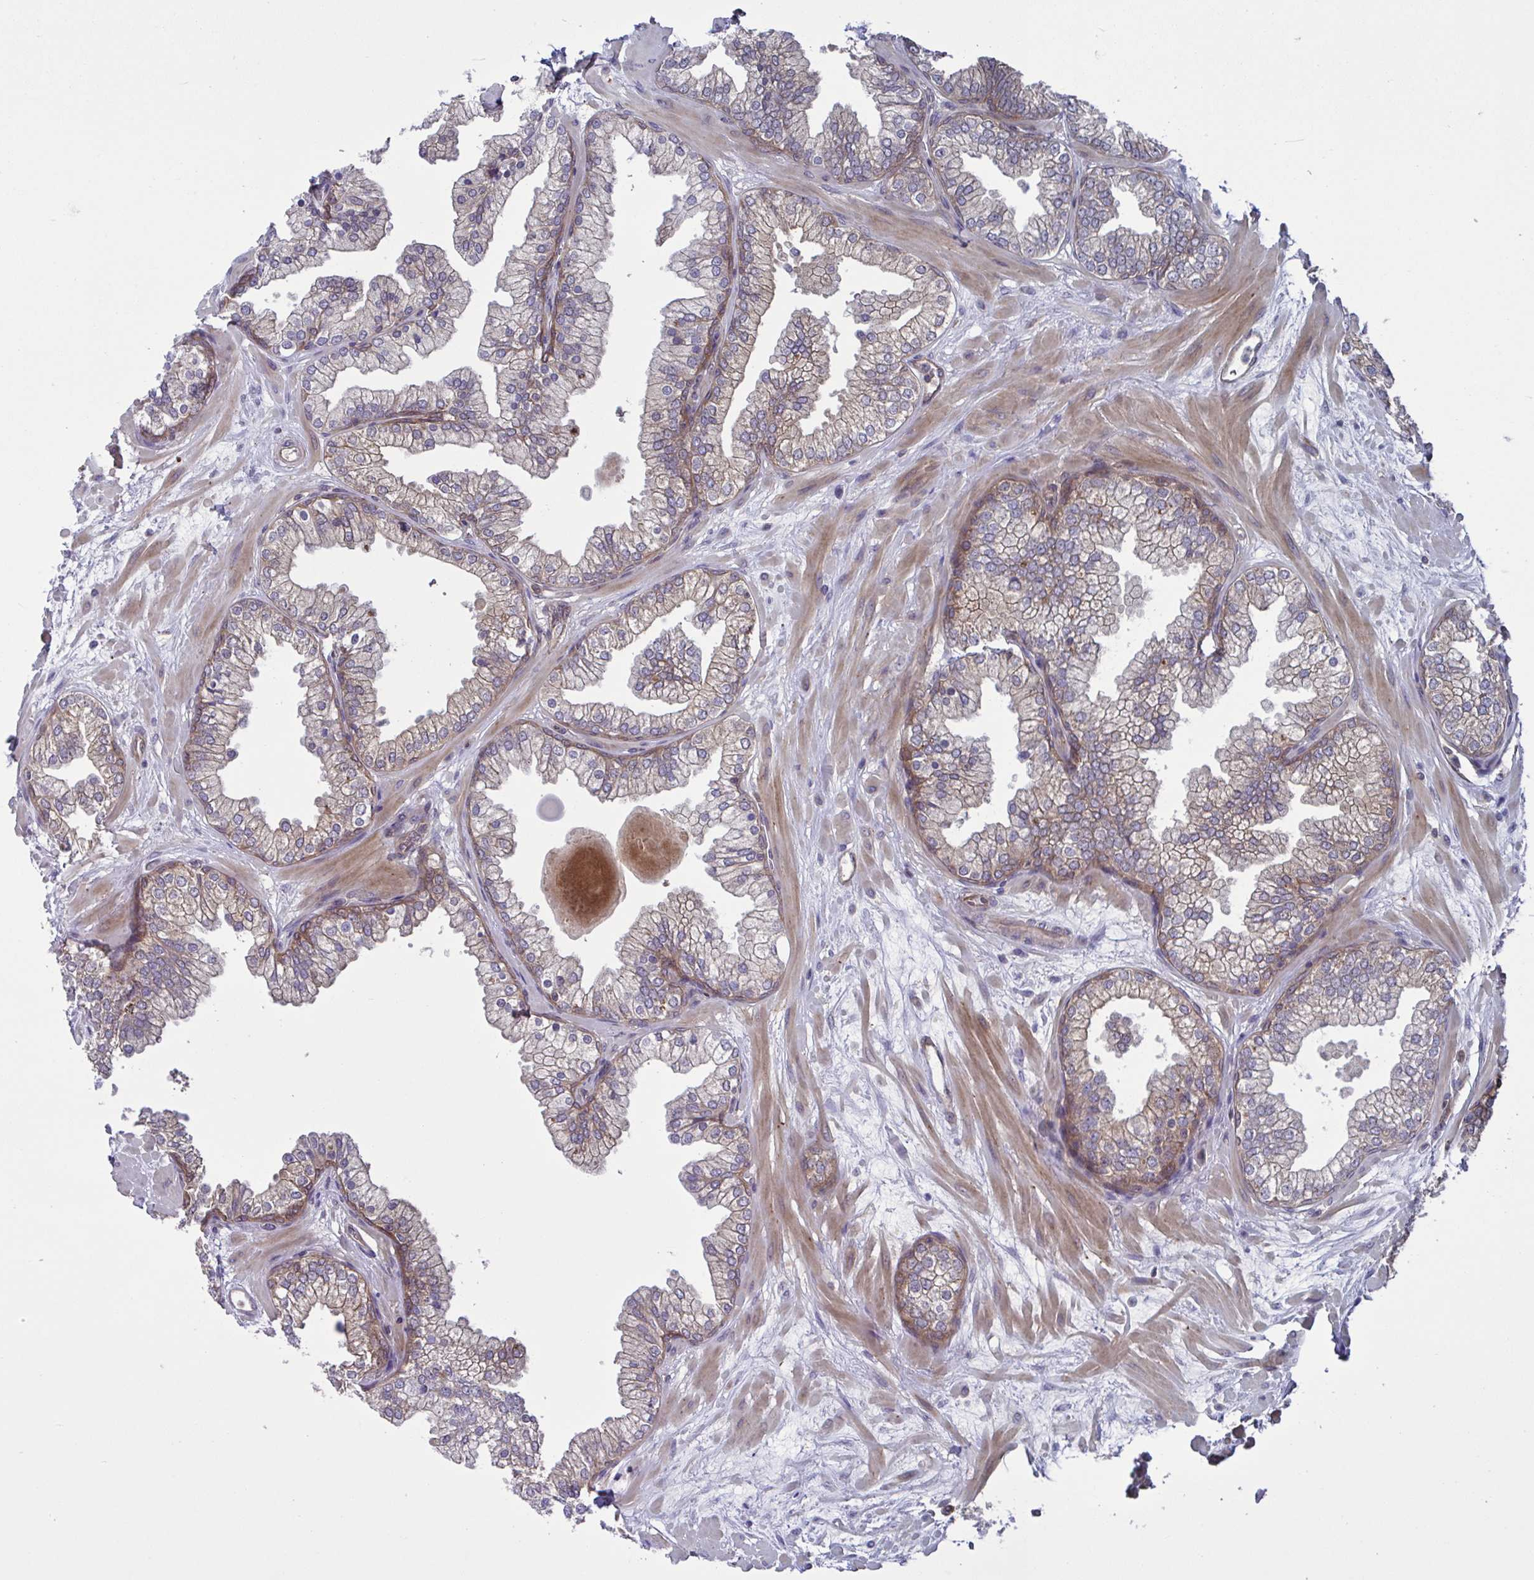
{"staining": {"intensity": "moderate", "quantity": "25%-75%", "location": "cytoplasmic/membranous"}, "tissue": "prostate", "cell_type": "Glandular cells", "image_type": "normal", "snomed": [{"axis": "morphology", "description": "Normal tissue, NOS"}, {"axis": "topography", "description": "Prostate"}, {"axis": "topography", "description": "Peripheral nerve tissue"}], "caption": "Immunohistochemical staining of unremarkable prostate demonstrates moderate cytoplasmic/membranous protein positivity in about 25%-75% of glandular cells. (brown staining indicates protein expression, while blue staining denotes nuclei).", "gene": "GLTP", "patient": {"sex": "male", "age": 61}}